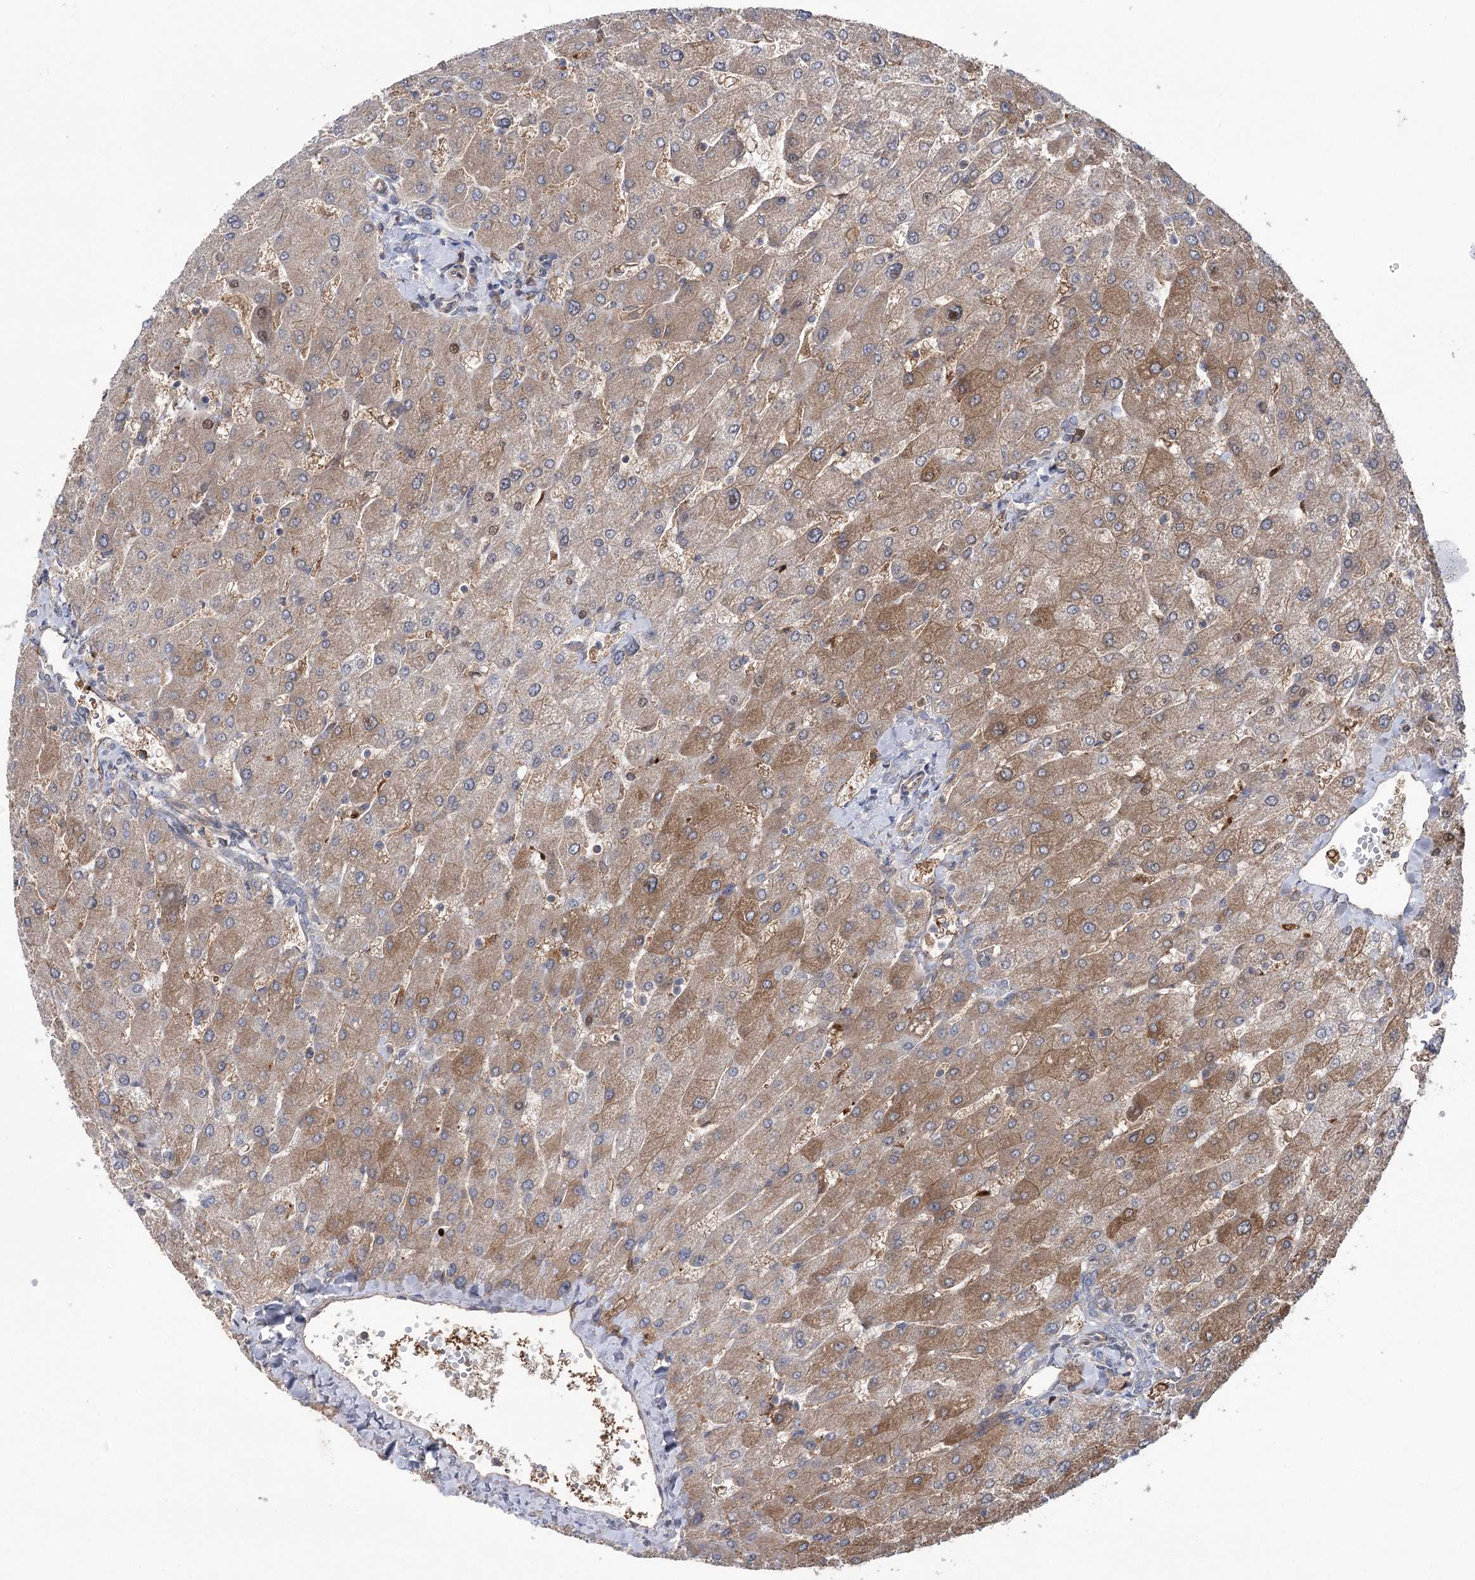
{"staining": {"intensity": "negative", "quantity": "none", "location": "none"}, "tissue": "liver", "cell_type": "Cholangiocytes", "image_type": "normal", "snomed": [{"axis": "morphology", "description": "Normal tissue, NOS"}, {"axis": "topography", "description": "Liver"}], "caption": "Immunohistochemistry histopathology image of benign liver stained for a protein (brown), which displays no staining in cholangiocytes.", "gene": "OTUD1", "patient": {"sex": "male", "age": 55}}